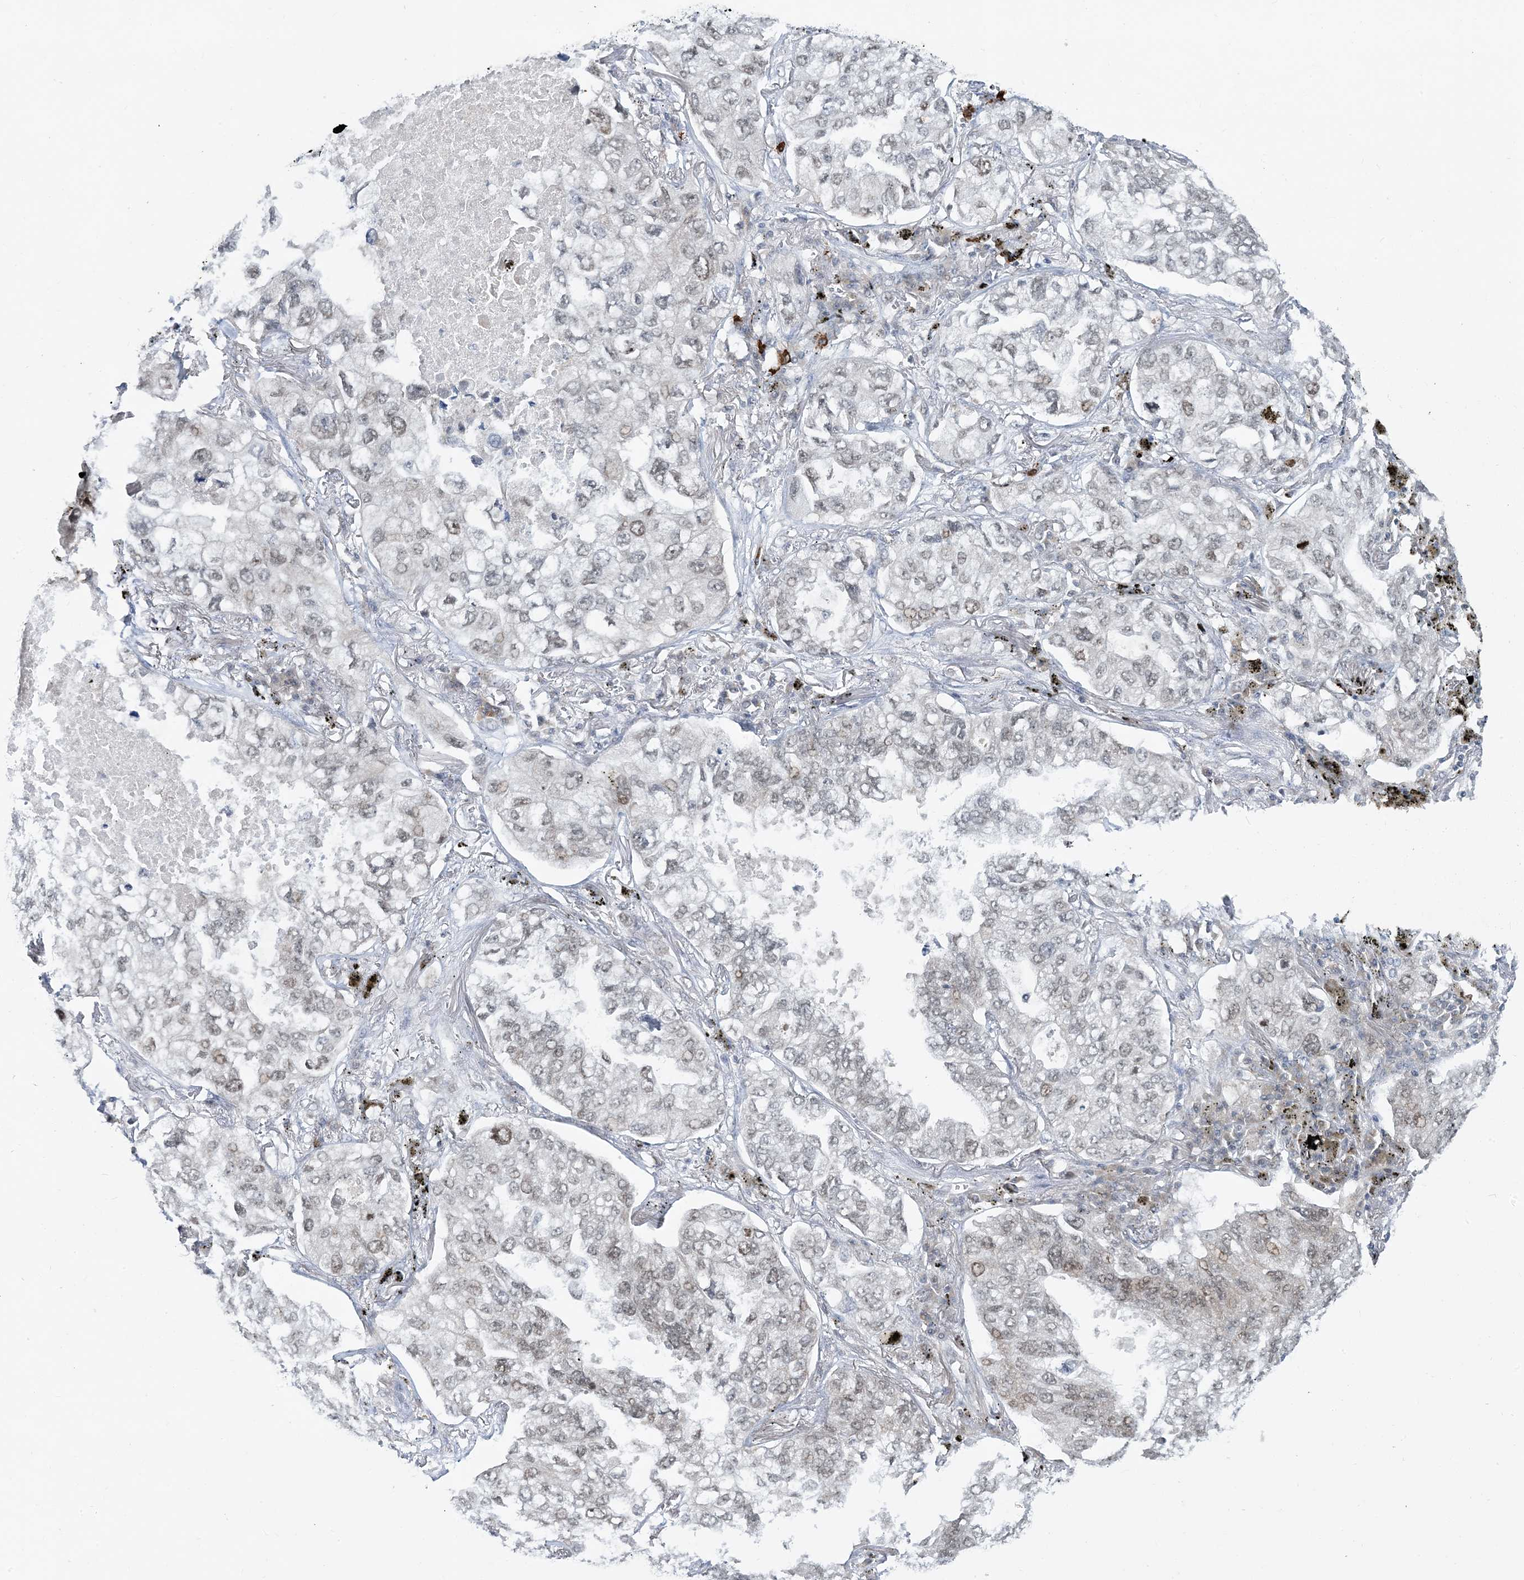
{"staining": {"intensity": "weak", "quantity": "<25%", "location": "nuclear"}, "tissue": "lung cancer", "cell_type": "Tumor cells", "image_type": "cancer", "snomed": [{"axis": "morphology", "description": "Adenocarcinoma, NOS"}, {"axis": "topography", "description": "Lung"}], "caption": "A micrograph of human lung adenocarcinoma is negative for staining in tumor cells. The staining was performed using DAB to visualize the protein expression in brown, while the nuclei were stained in blue with hematoxylin (Magnification: 20x).", "gene": "LEXM", "patient": {"sex": "male", "age": 65}}